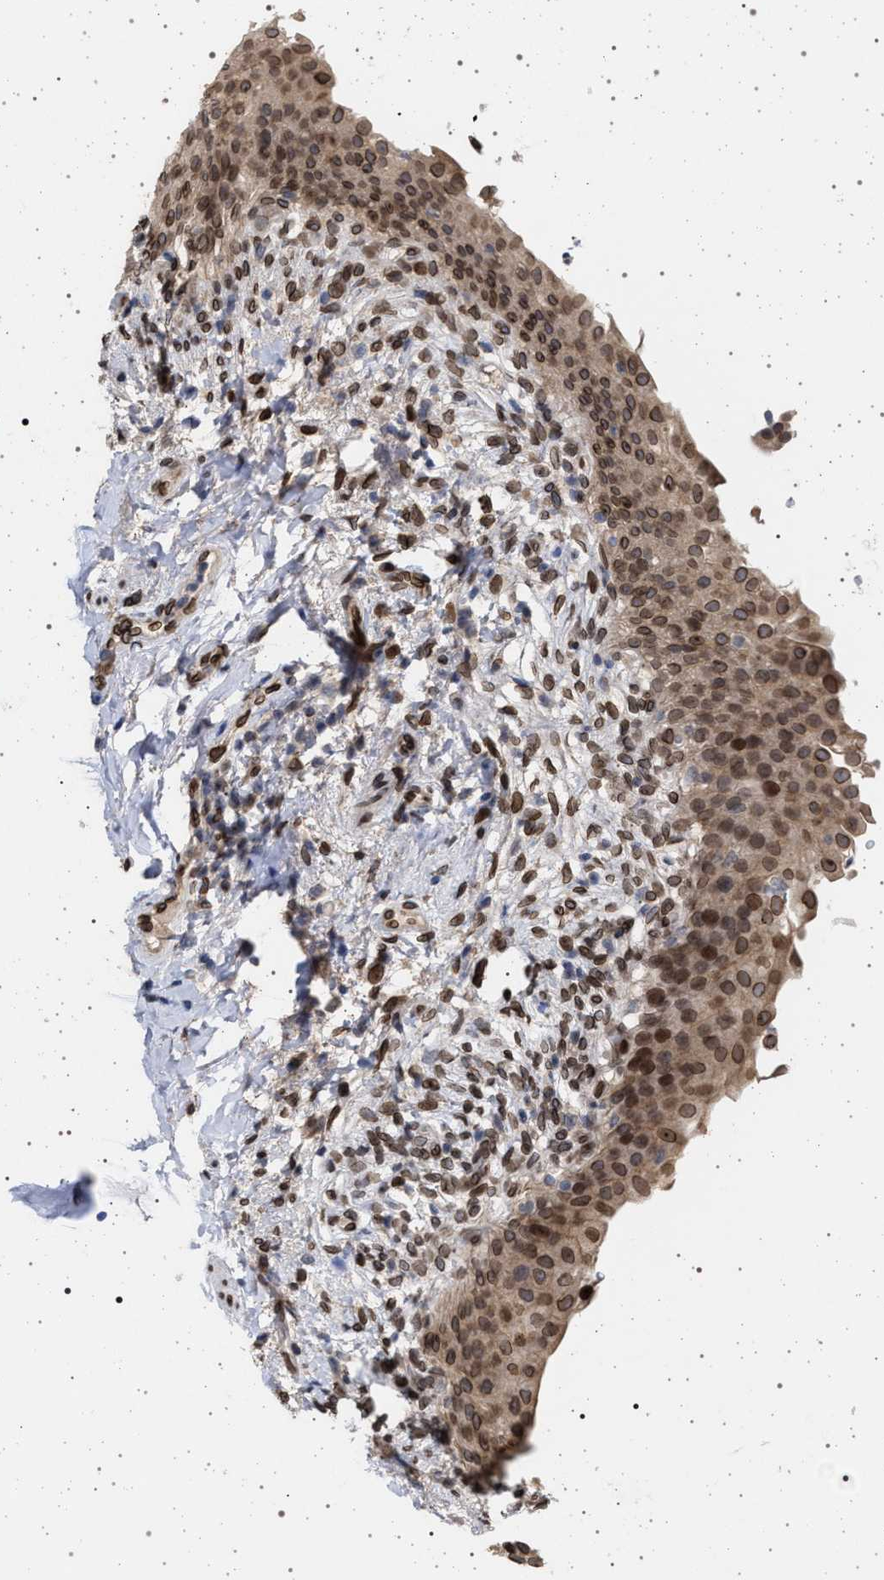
{"staining": {"intensity": "moderate", "quantity": ">75%", "location": "cytoplasmic/membranous,nuclear"}, "tissue": "urinary bladder", "cell_type": "Urothelial cells", "image_type": "normal", "snomed": [{"axis": "morphology", "description": "Normal tissue, NOS"}, {"axis": "topography", "description": "Urinary bladder"}], "caption": "Brown immunohistochemical staining in unremarkable human urinary bladder demonstrates moderate cytoplasmic/membranous,nuclear positivity in about >75% of urothelial cells. The protein is shown in brown color, while the nuclei are stained blue.", "gene": "ING2", "patient": {"sex": "female", "age": 60}}